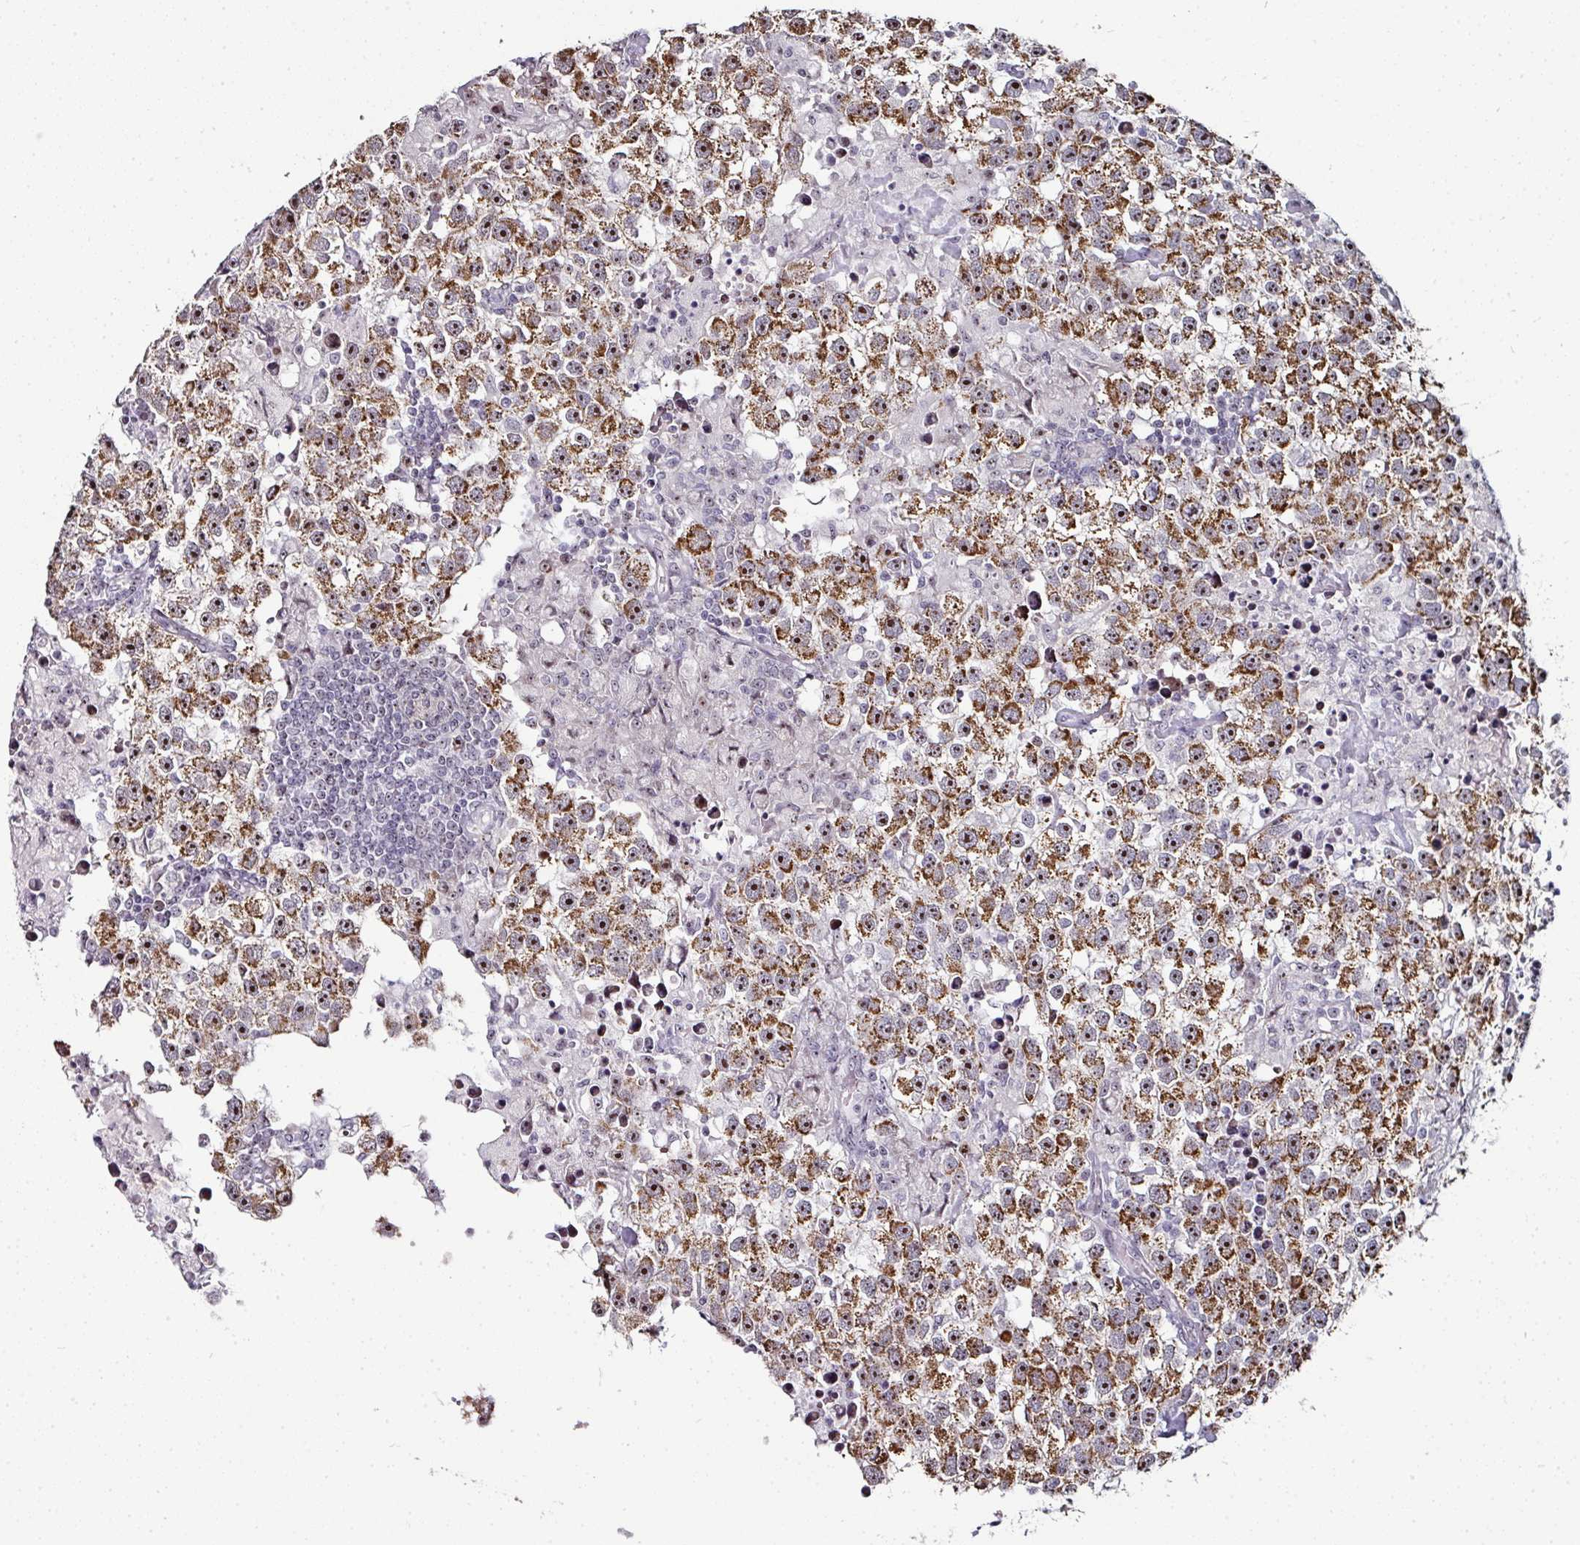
{"staining": {"intensity": "strong", "quantity": ">75%", "location": "cytoplasmic/membranous,nuclear"}, "tissue": "testis cancer", "cell_type": "Tumor cells", "image_type": "cancer", "snomed": [{"axis": "morphology", "description": "Carcinoma, Embryonal, NOS"}, {"axis": "topography", "description": "Testis"}], "caption": "IHC (DAB (3,3'-diaminobenzidine)) staining of embryonal carcinoma (testis) displays strong cytoplasmic/membranous and nuclear protein positivity in approximately >75% of tumor cells.", "gene": "NACC2", "patient": {"sex": "male", "age": 83}}